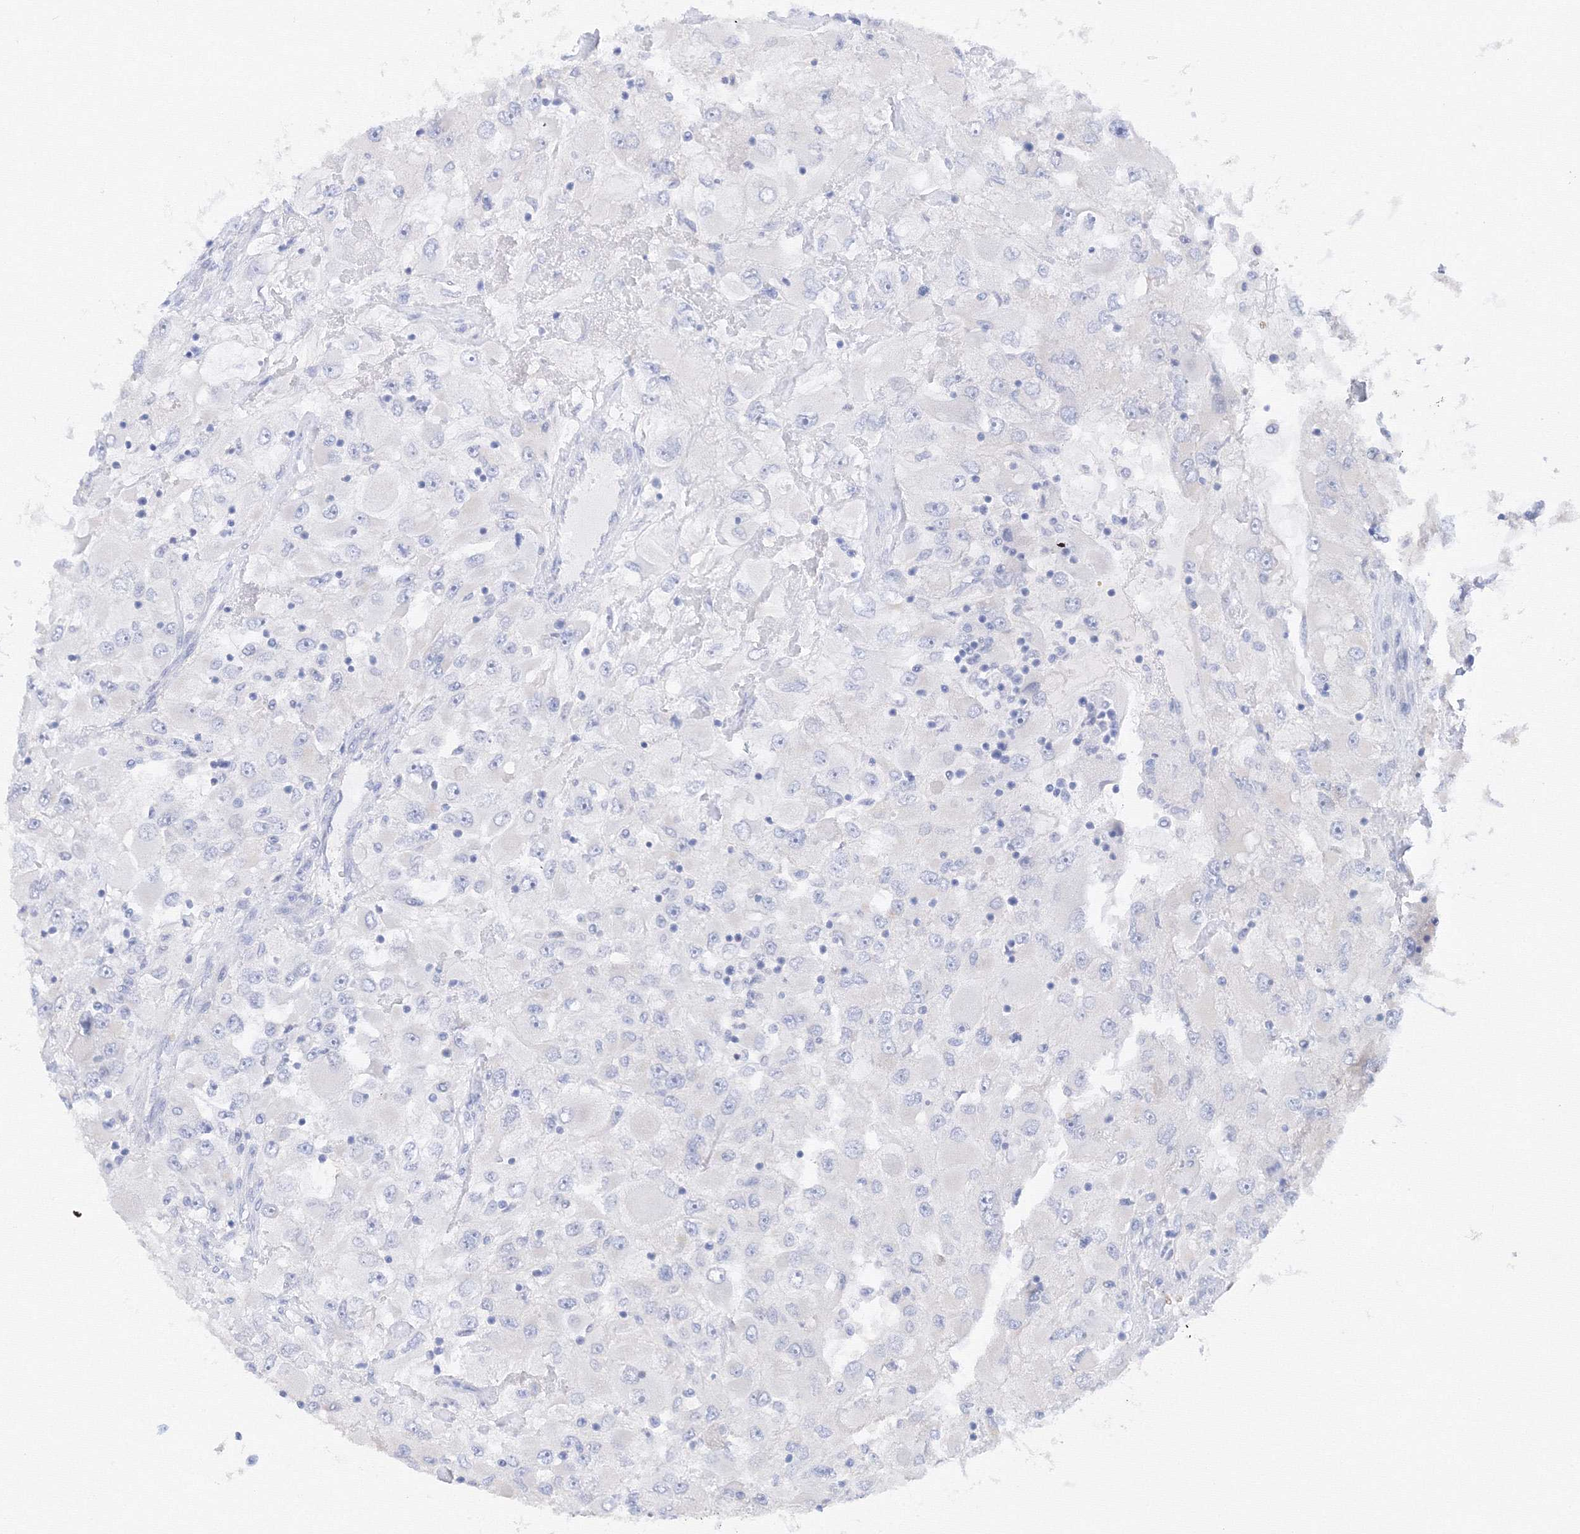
{"staining": {"intensity": "negative", "quantity": "none", "location": "none"}, "tissue": "renal cancer", "cell_type": "Tumor cells", "image_type": "cancer", "snomed": [{"axis": "morphology", "description": "Adenocarcinoma, NOS"}, {"axis": "topography", "description": "Kidney"}], "caption": "This is a histopathology image of IHC staining of renal cancer, which shows no staining in tumor cells. The staining was performed using DAB (3,3'-diaminobenzidine) to visualize the protein expression in brown, while the nuclei were stained in blue with hematoxylin (Magnification: 20x).", "gene": "TAMM41", "patient": {"sex": "female", "age": 52}}